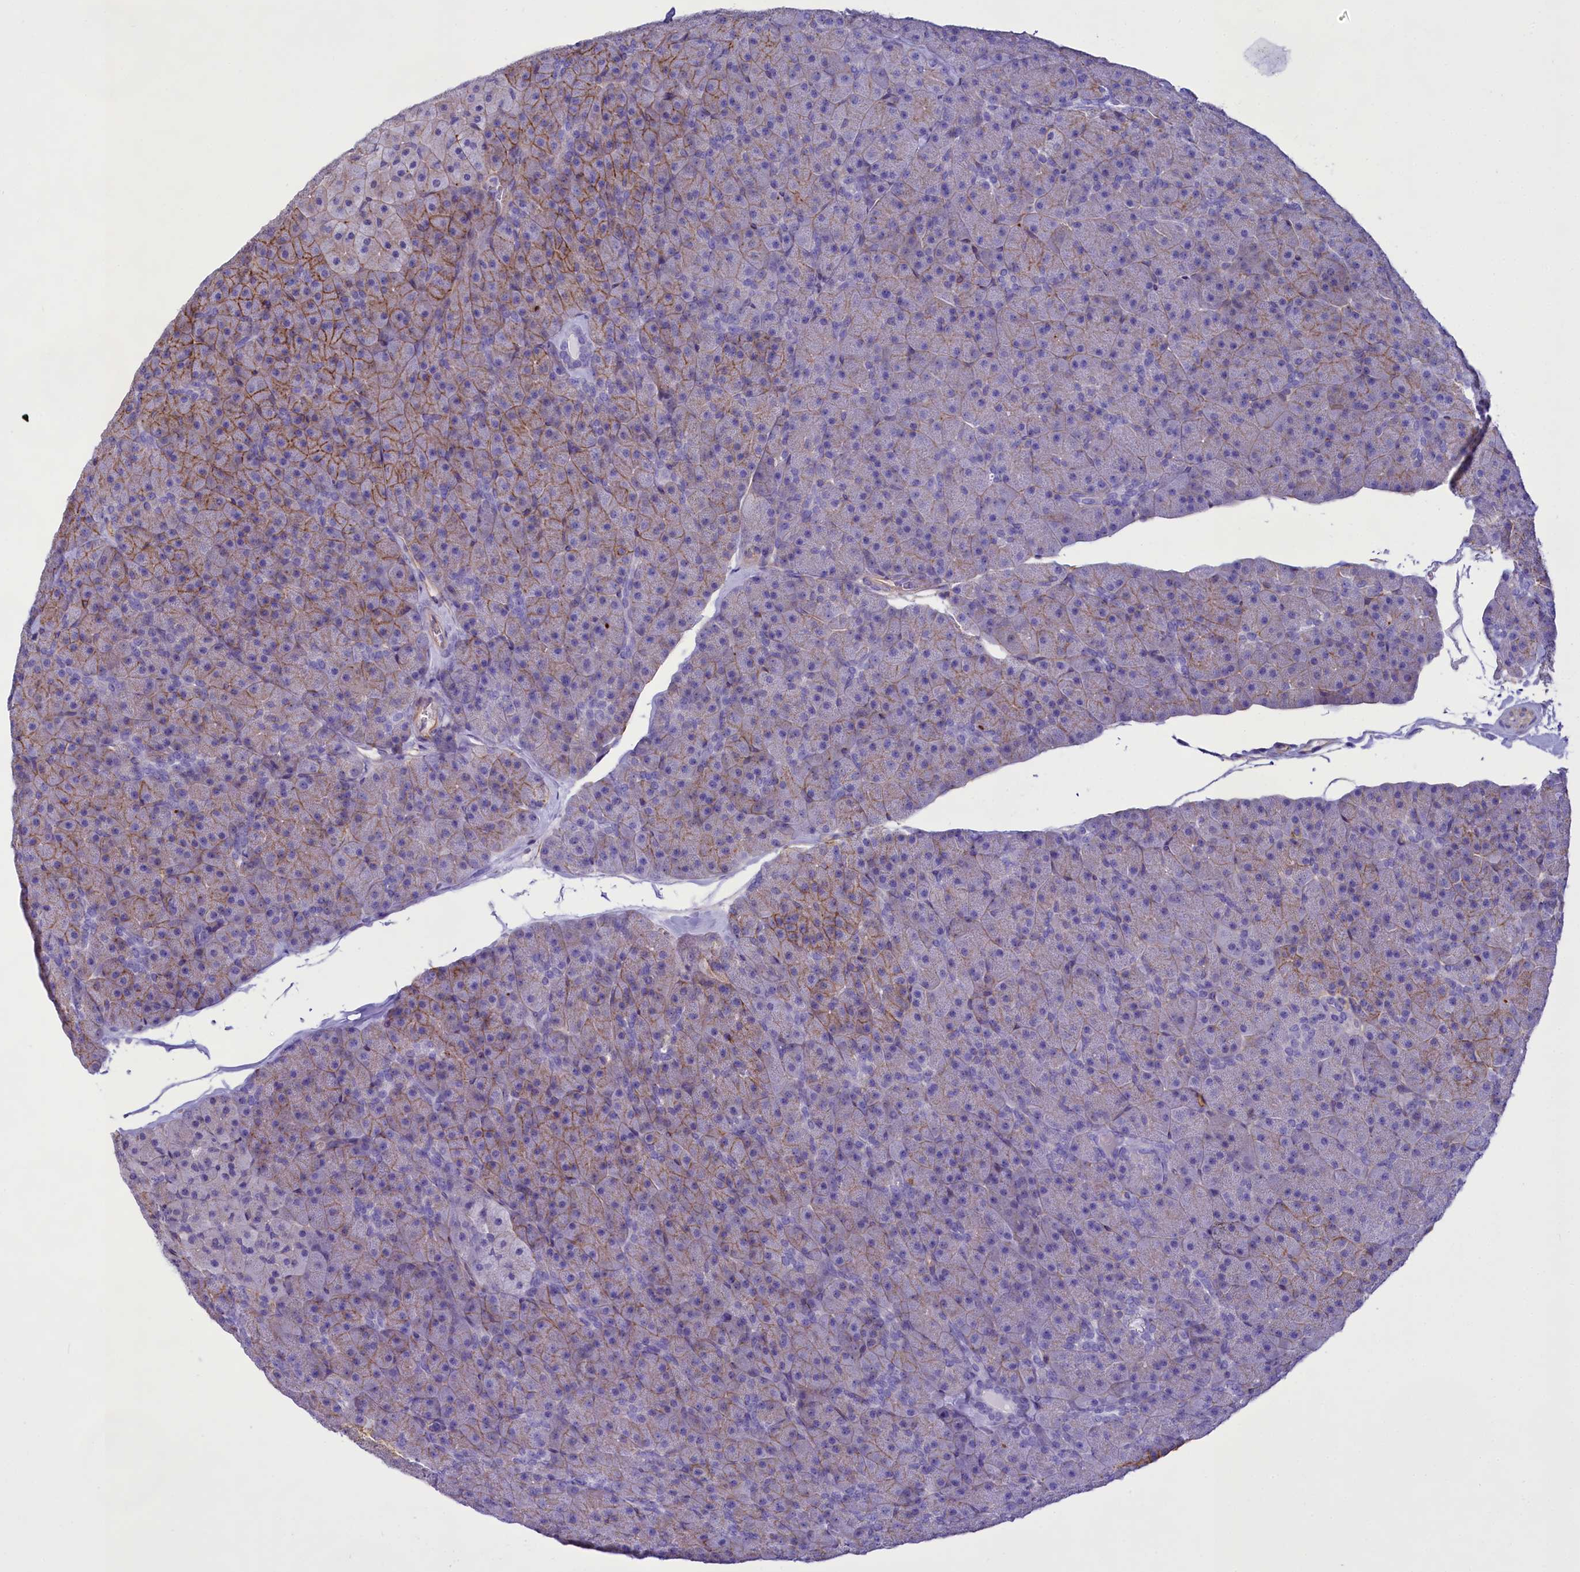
{"staining": {"intensity": "moderate", "quantity": "25%-75%", "location": "cytoplasmic/membranous"}, "tissue": "pancreas", "cell_type": "Exocrine glandular cells", "image_type": "normal", "snomed": [{"axis": "morphology", "description": "Normal tissue, NOS"}, {"axis": "topography", "description": "Pancreas"}], "caption": "Pancreas stained with IHC displays moderate cytoplasmic/membranous positivity in approximately 25%-75% of exocrine glandular cells.", "gene": "CD99", "patient": {"sex": "male", "age": 36}}